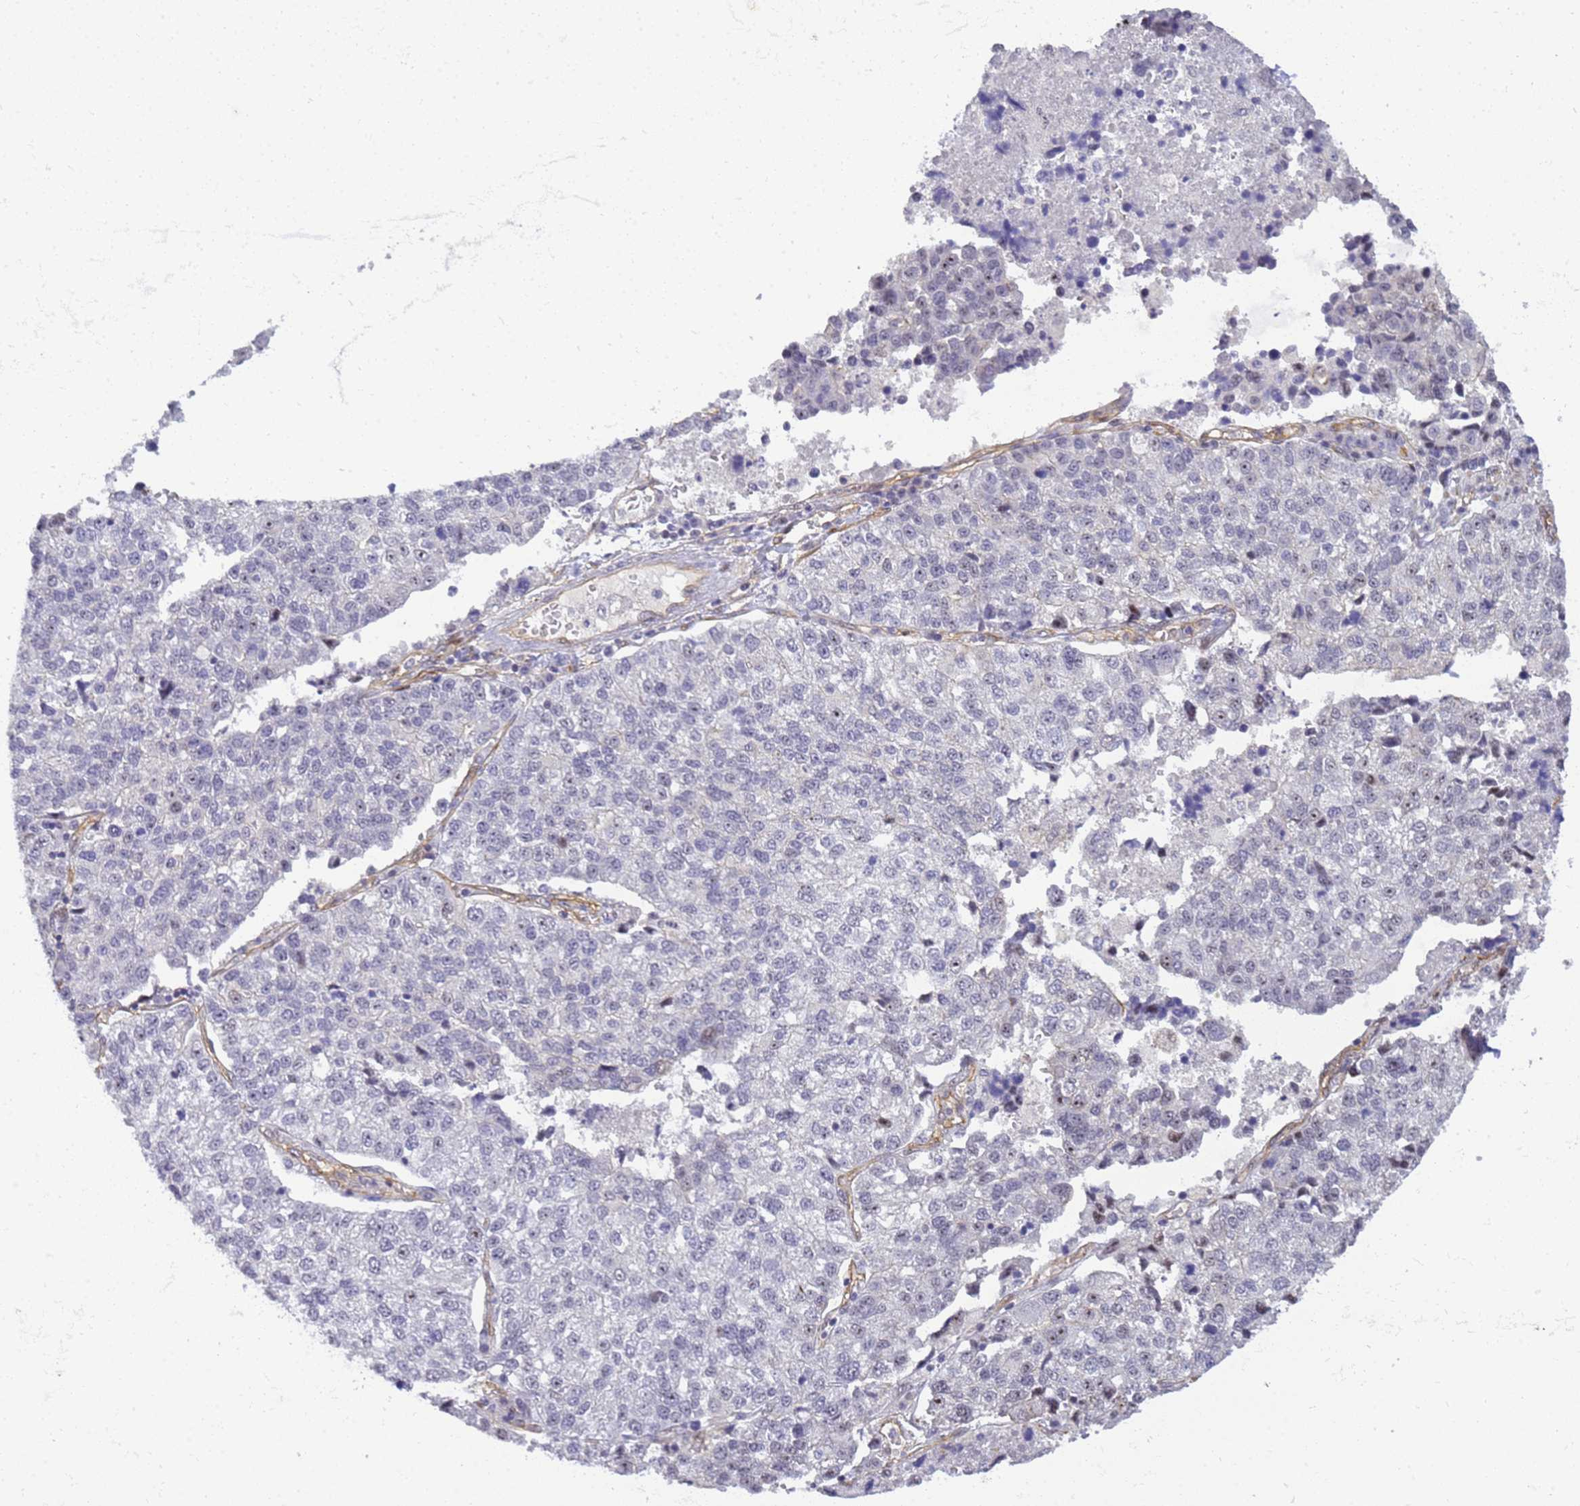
{"staining": {"intensity": "negative", "quantity": "none", "location": "none"}, "tissue": "lung cancer", "cell_type": "Tumor cells", "image_type": "cancer", "snomed": [{"axis": "morphology", "description": "Adenocarcinoma, NOS"}, {"axis": "topography", "description": "Lung"}], "caption": "The micrograph reveals no significant staining in tumor cells of lung cancer.", "gene": "GON4L", "patient": {"sex": "male", "age": 49}}